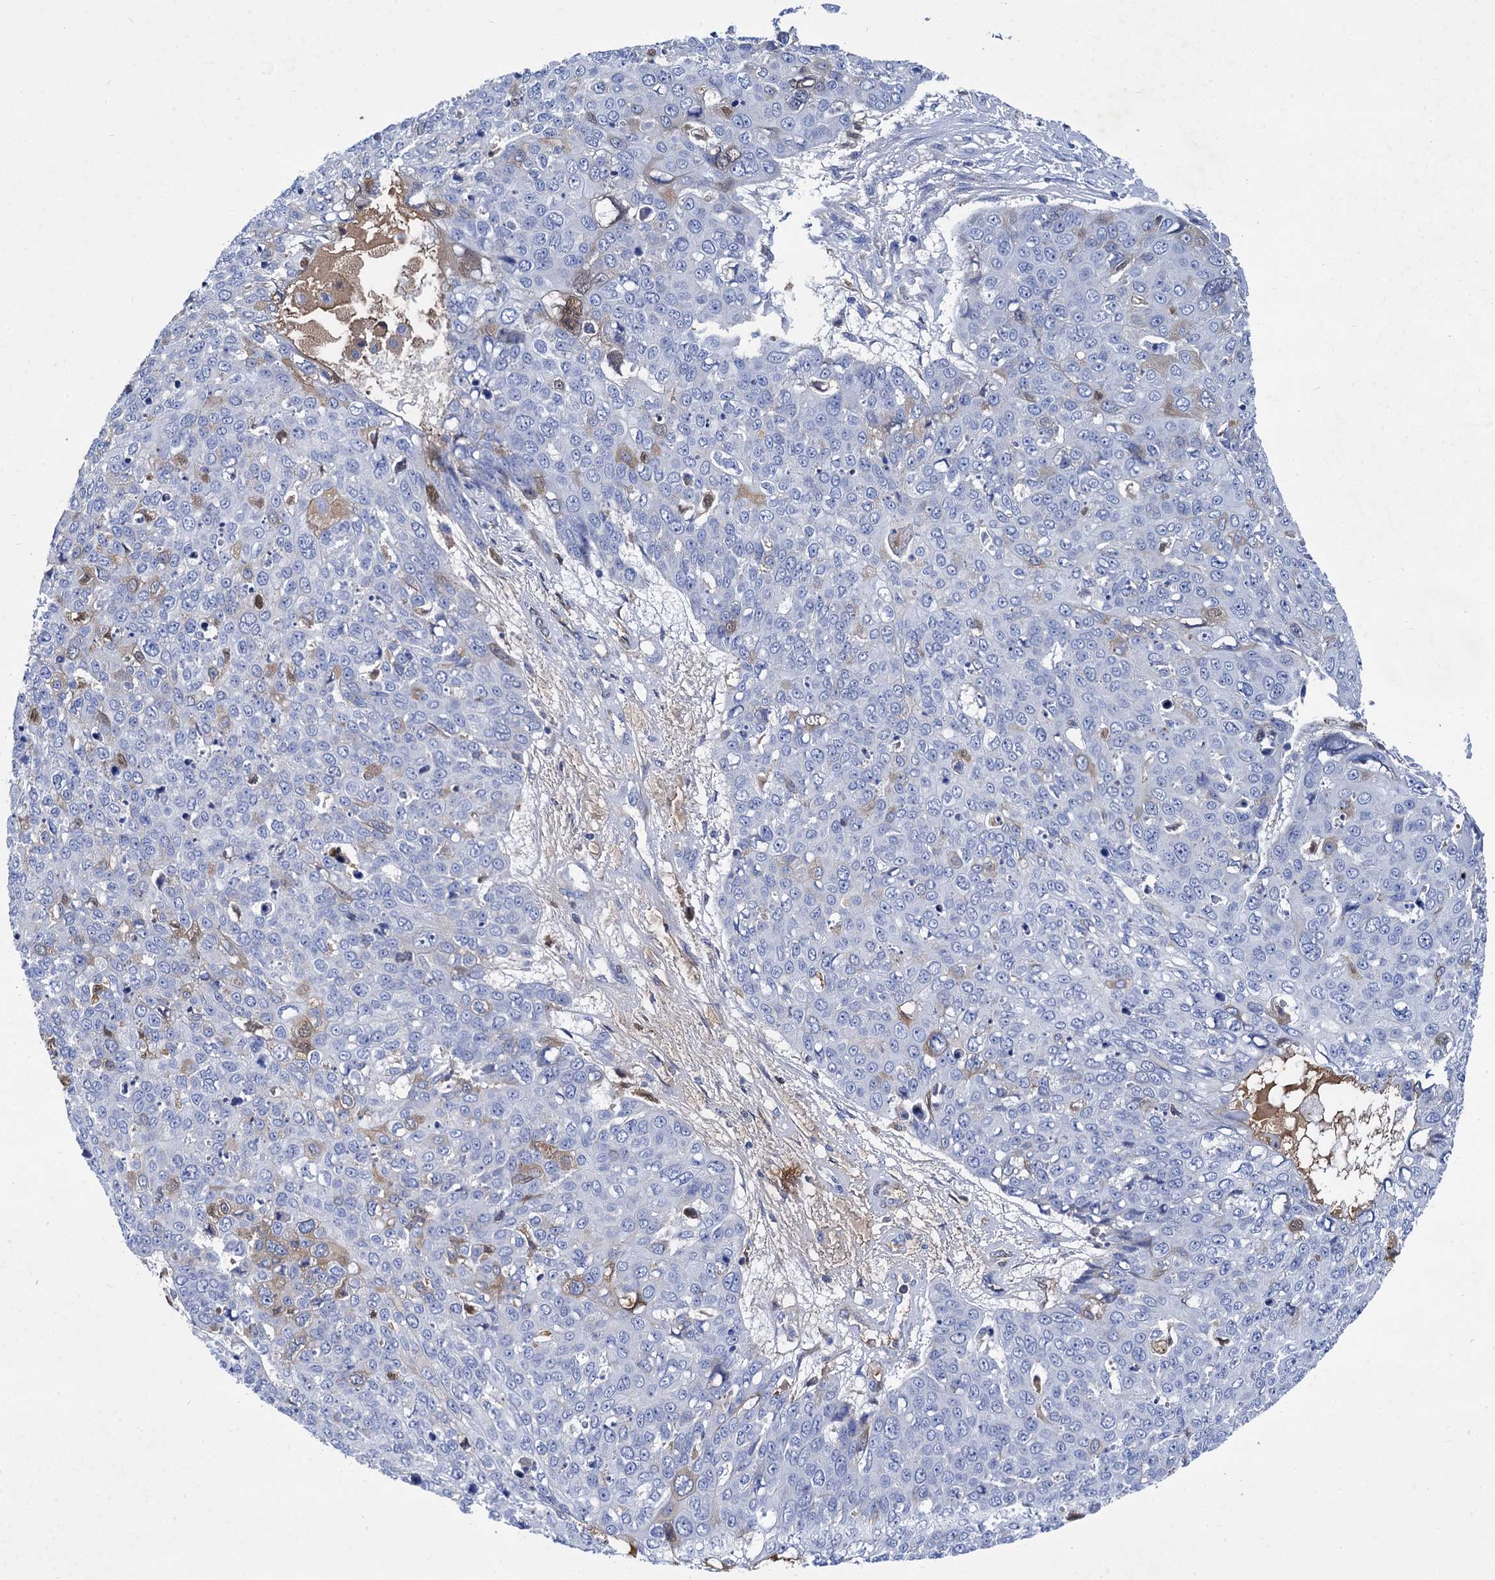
{"staining": {"intensity": "negative", "quantity": "none", "location": "none"}, "tissue": "skin cancer", "cell_type": "Tumor cells", "image_type": "cancer", "snomed": [{"axis": "morphology", "description": "Squamous cell carcinoma, NOS"}, {"axis": "topography", "description": "Skin"}], "caption": "A high-resolution histopathology image shows IHC staining of skin cancer, which exhibits no significant positivity in tumor cells.", "gene": "TMEM72", "patient": {"sex": "male", "age": 71}}